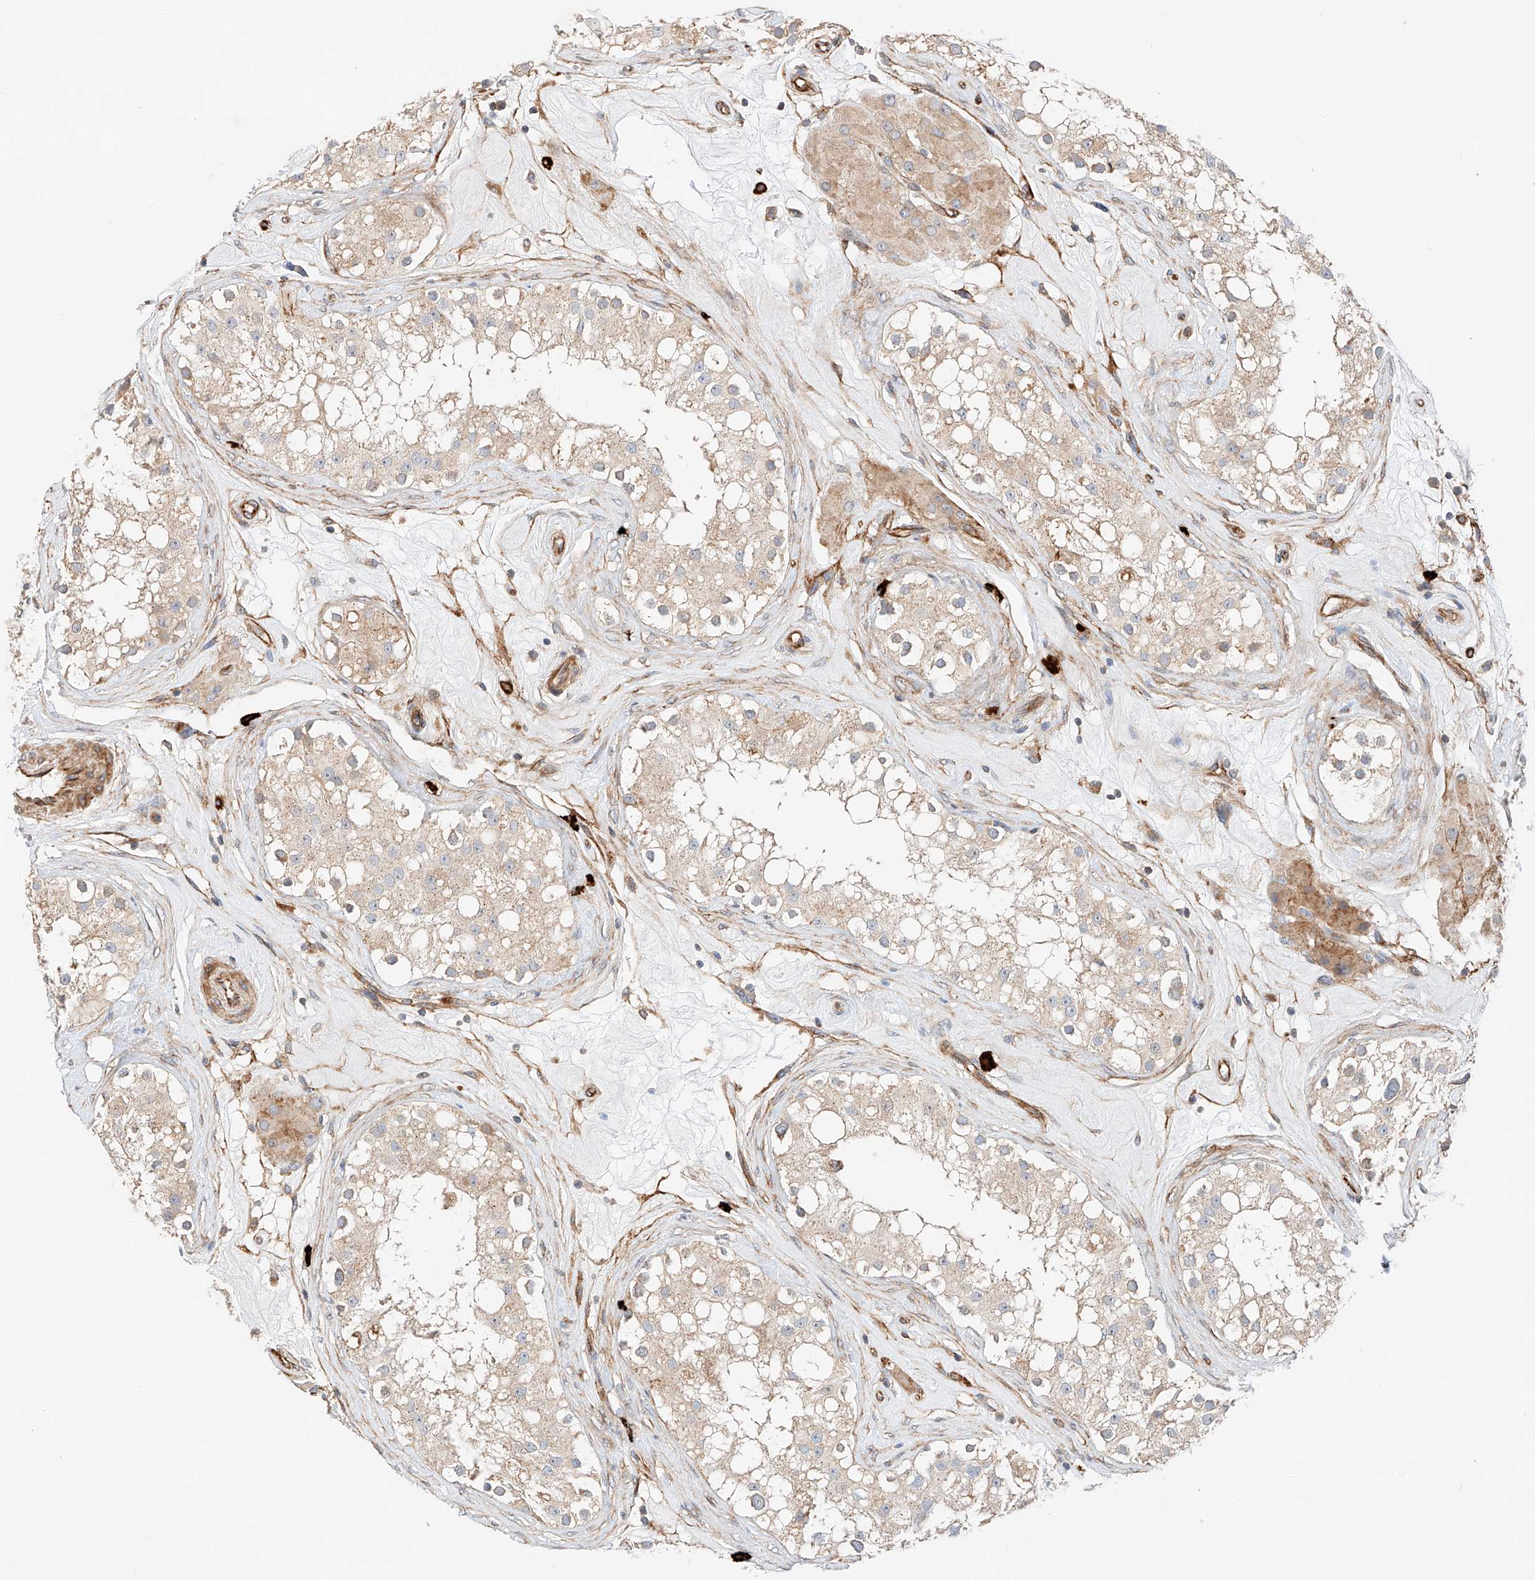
{"staining": {"intensity": "weak", "quantity": "25%-75%", "location": "cytoplasmic/membranous"}, "tissue": "testis", "cell_type": "Cells in seminiferous ducts", "image_type": "normal", "snomed": [{"axis": "morphology", "description": "Normal tissue, NOS"}, {"axis": "topography", "description": "Testis"}], "caption": "This image reveals IHC staining of benign human testis, with low weak cytoplasmic/membranous positivity in about 25%-75% of cells in seminiferous ducts.", "gene": "MINDY4", "patient": {"sex": "male", "age": 84}}